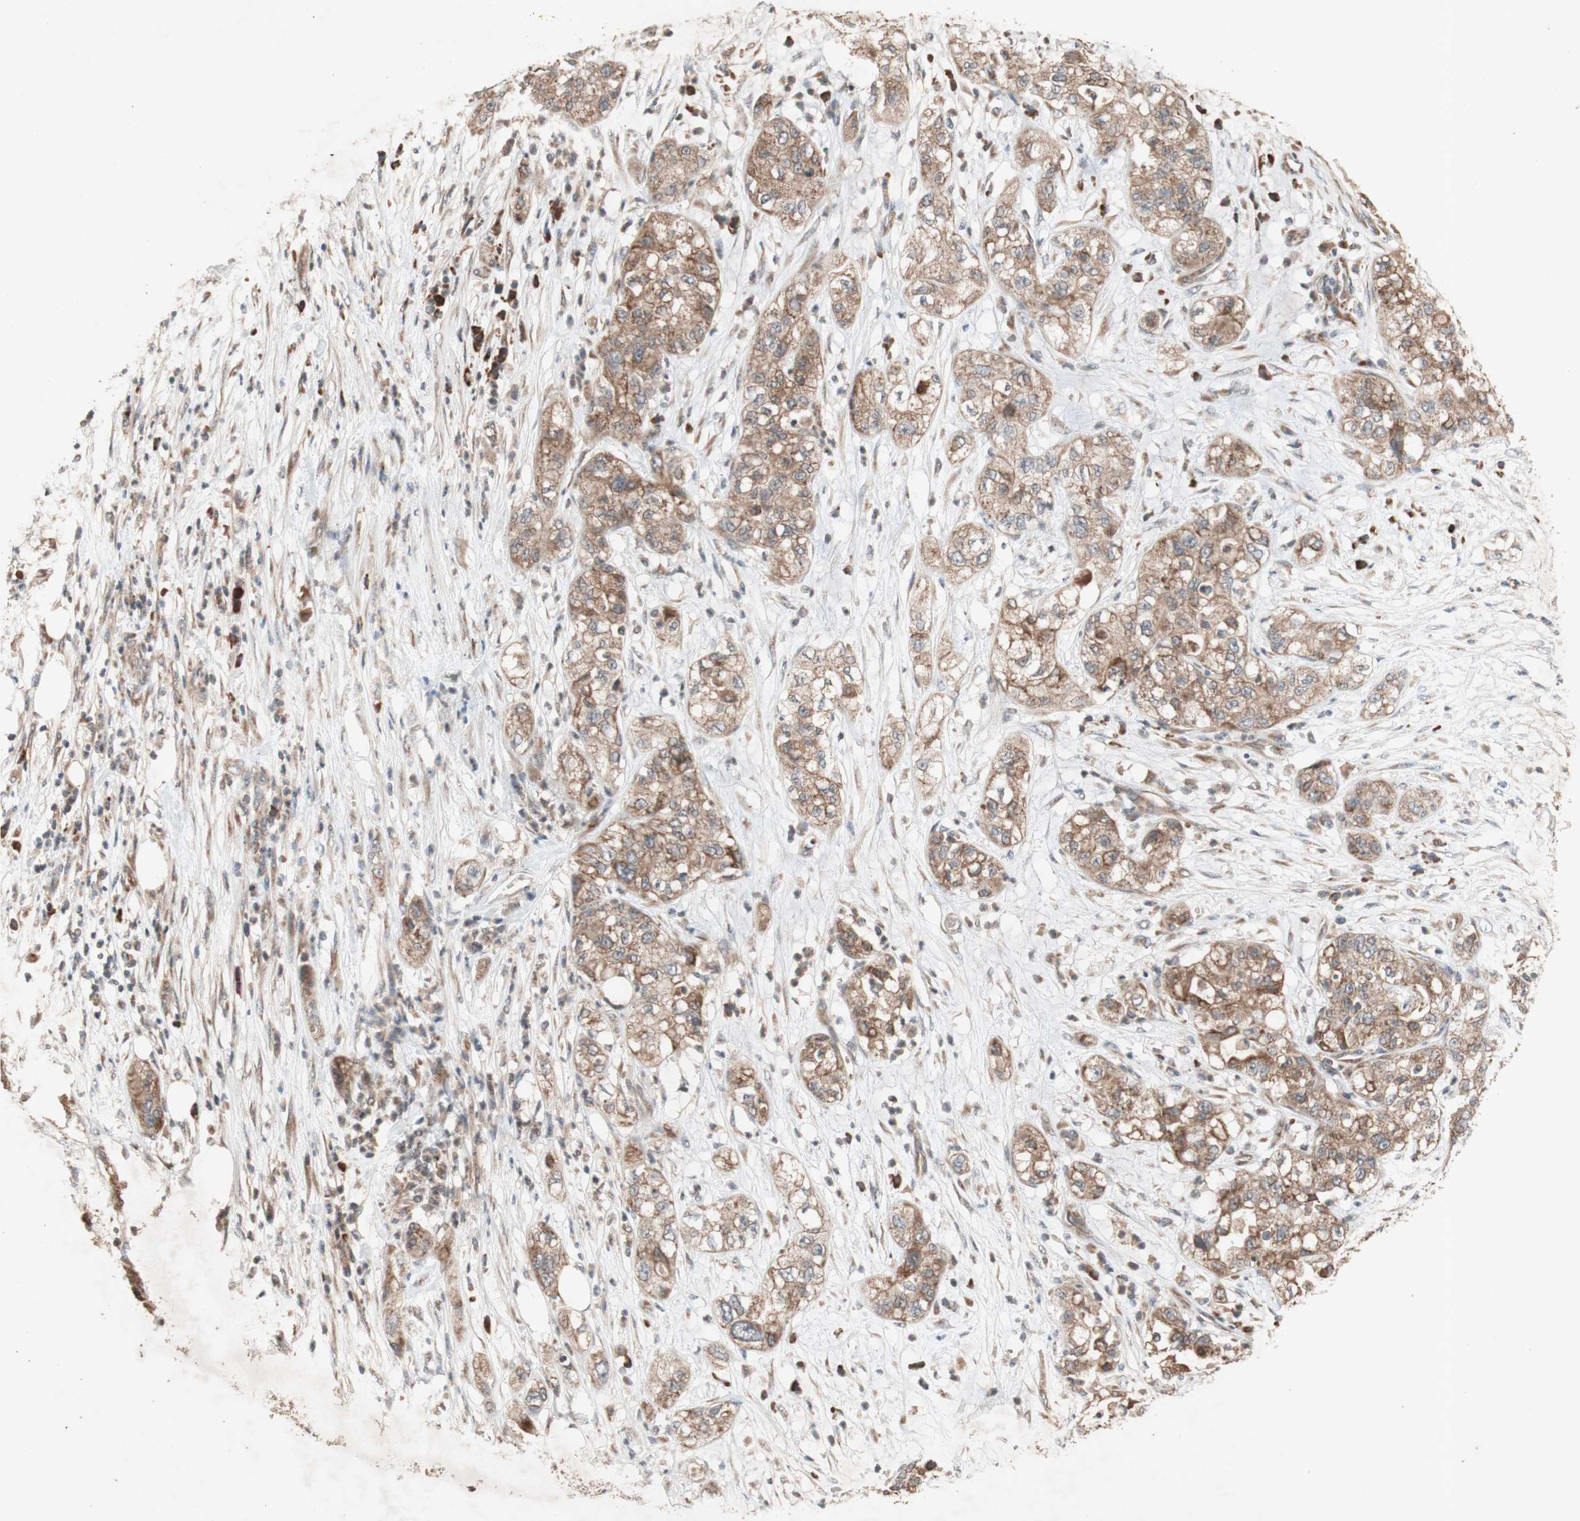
{"staining": {"intensity": "moderate", "quantity": ">75%", "location": "cytoplasmic/membranous"}, "tissue": "pancreatic cancer", "cell_type": "Tumor cells", "image_type": "cancer", "snomed": [{"axis": "morphology", "description": "Adenocarcinoma, NOS"}, {"axis": "topography", "description": "Pancreas"}], "caption": "Protein expression by immunohistochemistry (IHC) reveals moderate cytoplasmic/membranous staining in approximately >75% of tumor cells in pancreatic adenocarcinoma. (Brightfield microscopy of DAB IHC at high magnification).", "gene": "DDOST", "patient": {"sex": "female", "age": 78}}